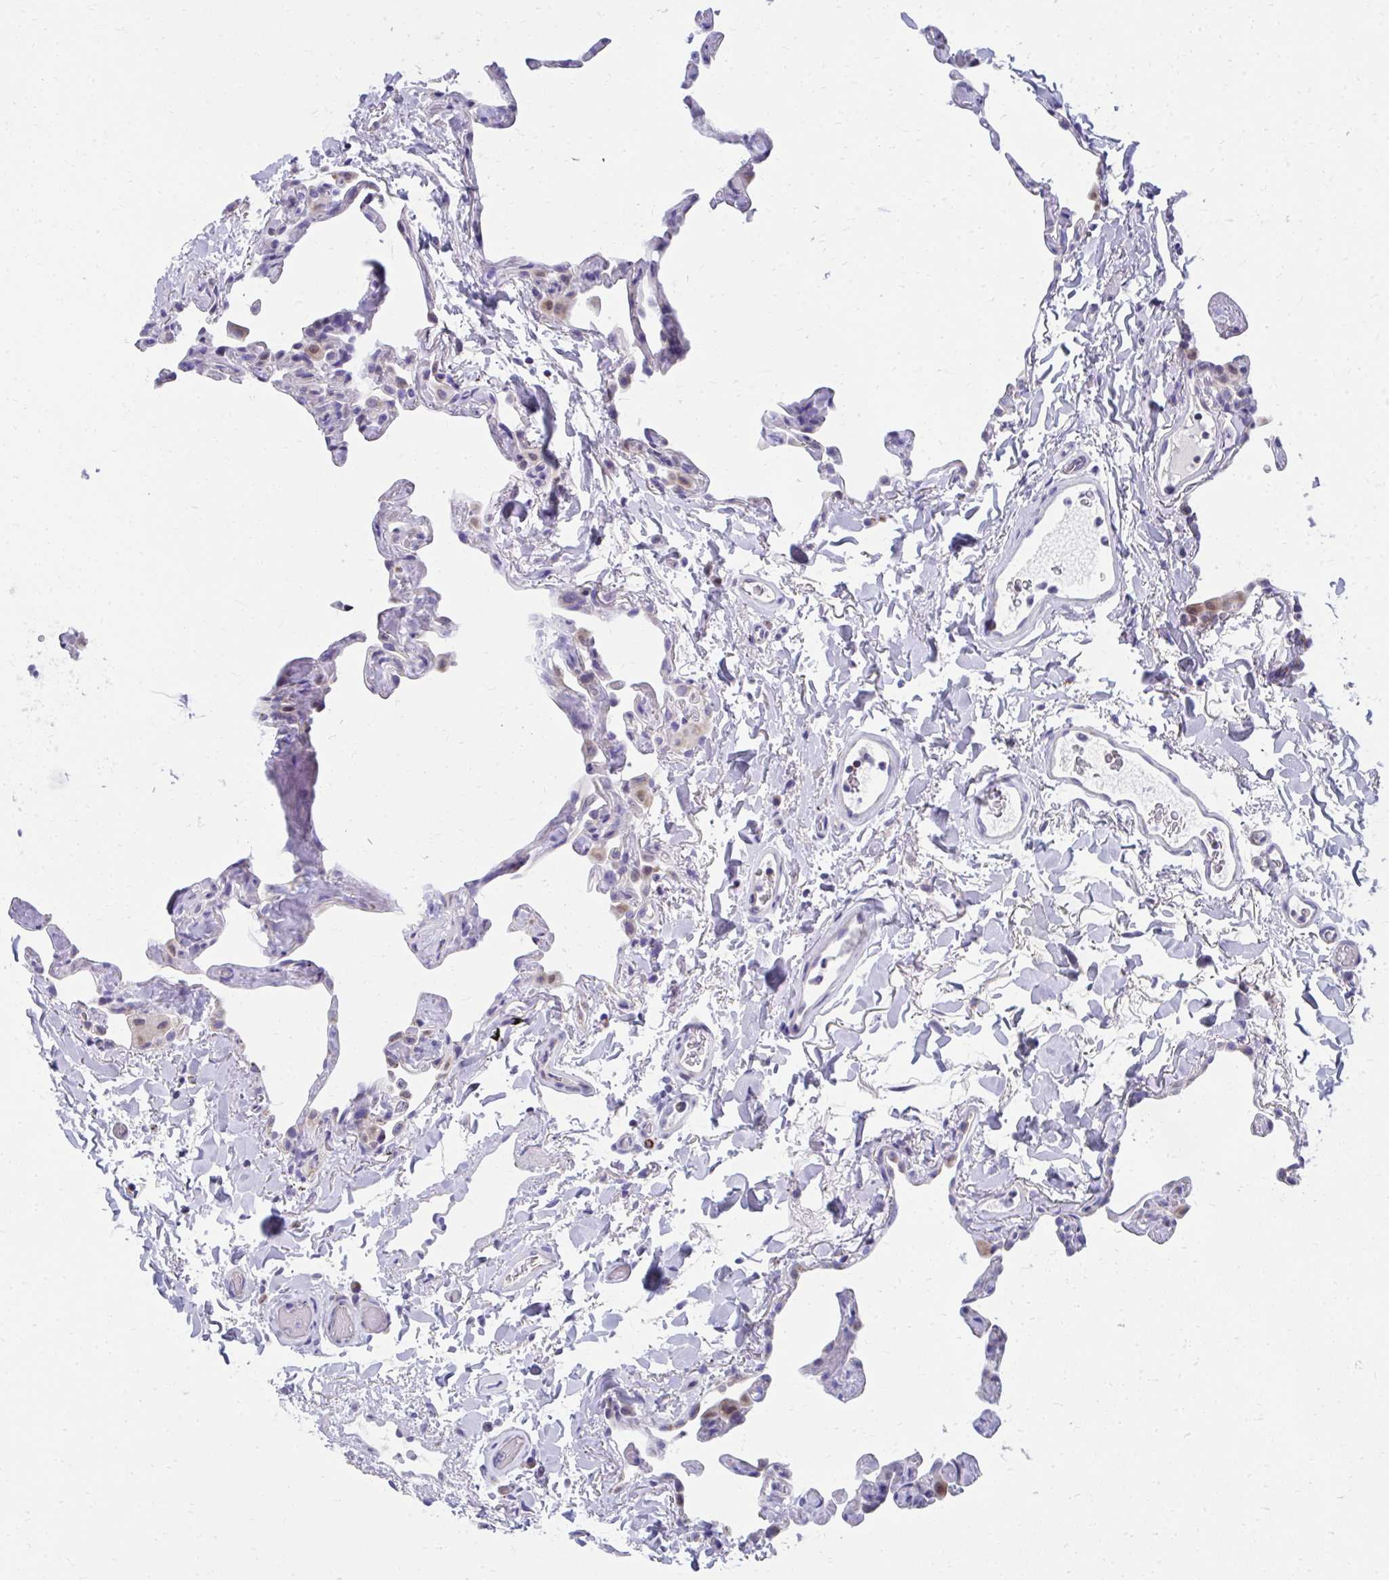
{"staining": {"intensity": "negative", "quantity": "none", "location": "none"}, "tissue": "lung", "cell_type": "Alveolar cells", "image_type": "normal", "snomed": [{"axis": "morphology", "description": "Normal tissue, NOS"}, {"axis": "topography", "description": "Lung"}], "caption": "IHC image of normal lung: lung stained with DAB exhibits no significant protein staining in alveolar cells. The staining is performed using DAB brown chromogen with nuclei counter-stained in using hematoxylin.", "gene": "IL37", "patient": {"sex": "male", "age": 65}}